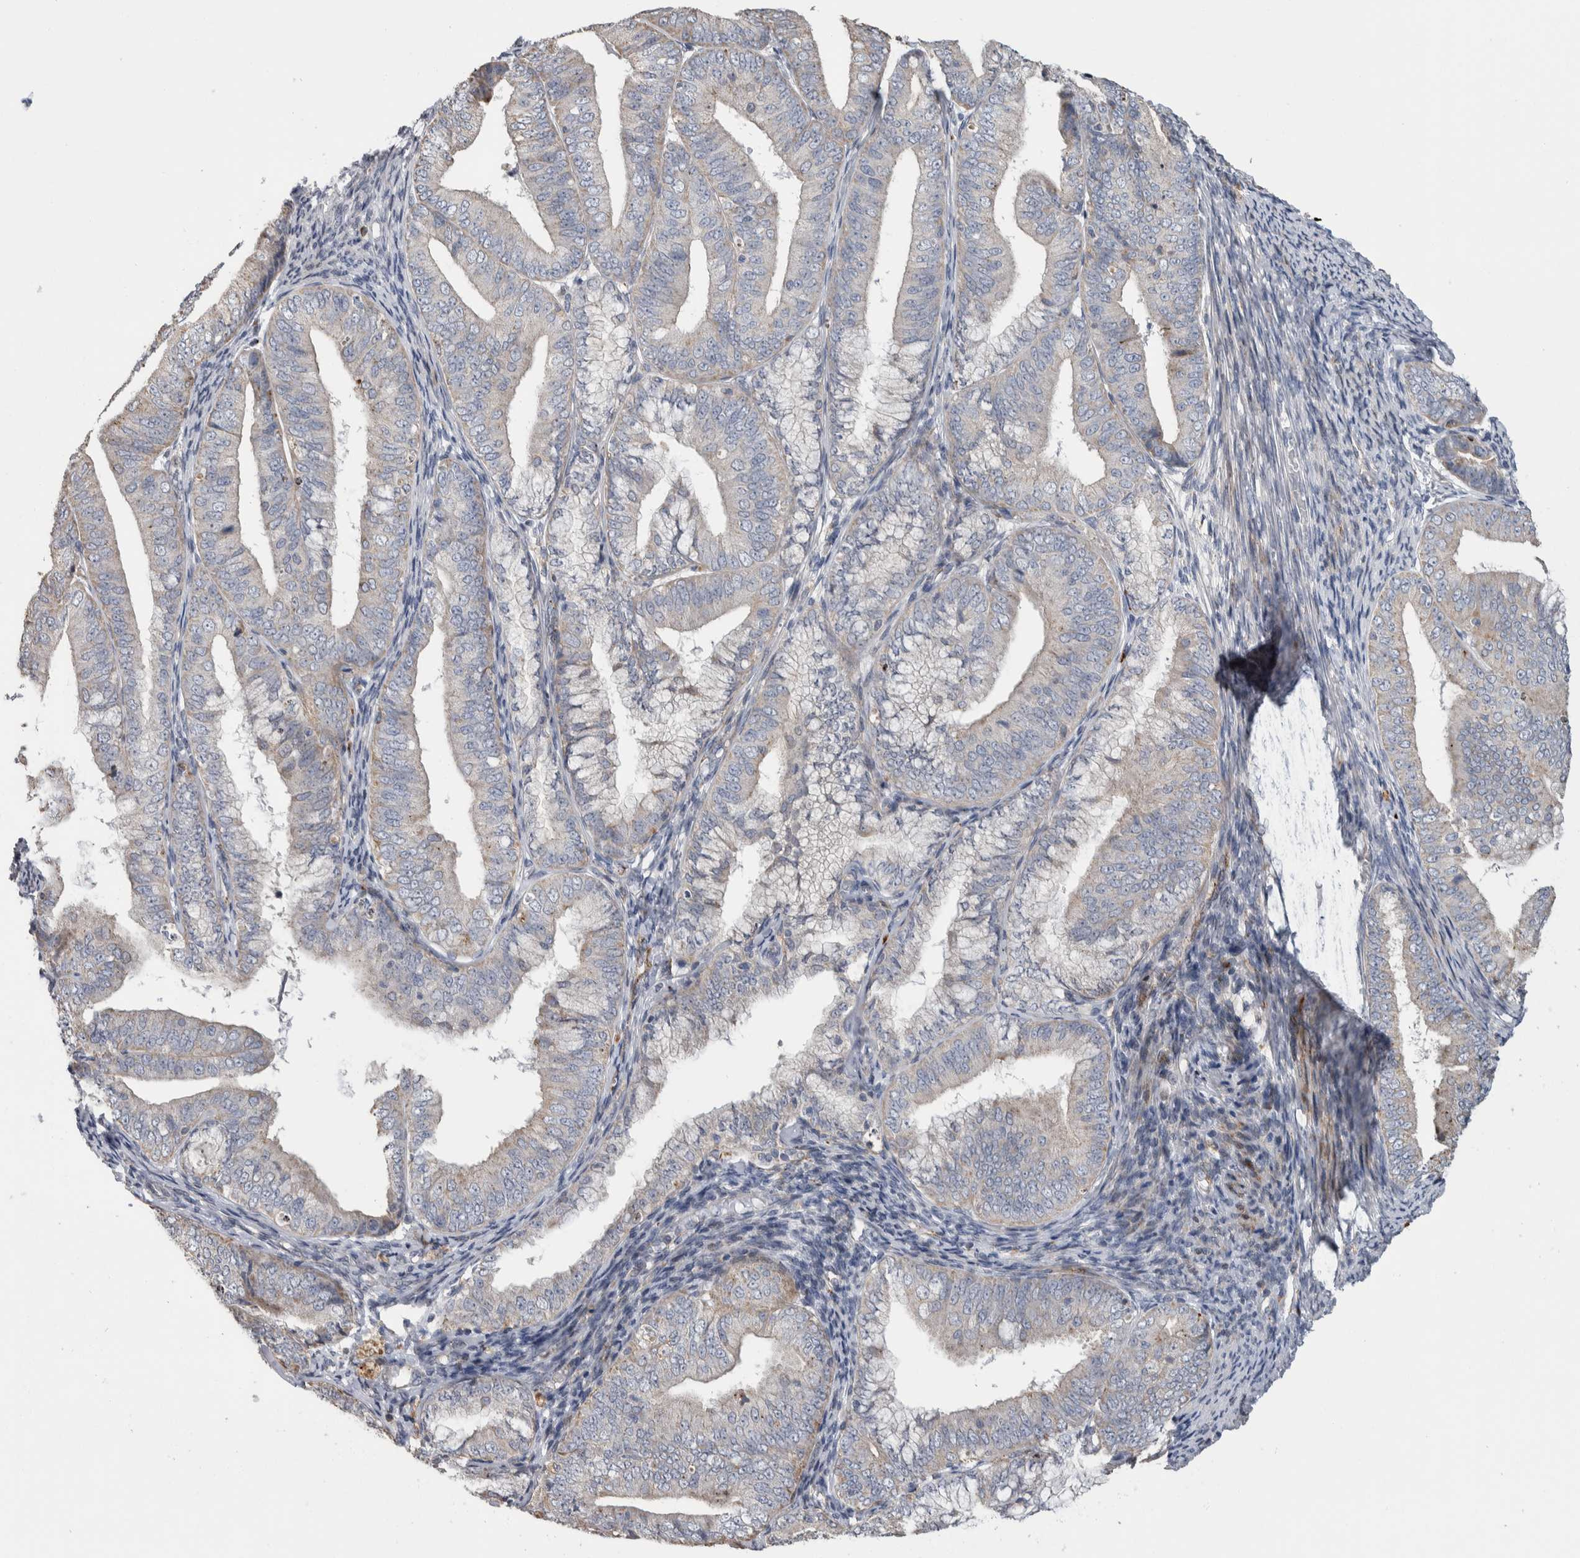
{"staining": {"intensity": "weak", "quantity": "<25%", "location": "cytoplasmic/membranous"}, "tissue": "endometrial cancer", "cell_type": "Tumor cells", "image_type": "cancer", "snomed": [{"axis": "morphology", "description": "Adenocarcinoma, NOS"}, {"axis": "topography", "description": "Endometrium"}], "caption": "A high-resolution image shows IHC staining of endometrial adenocarcinoma, which demonstrates no significant positivity in tumor cells.", "gene": "FAM83G", "patient": {"sex": "female", "age": 63}}